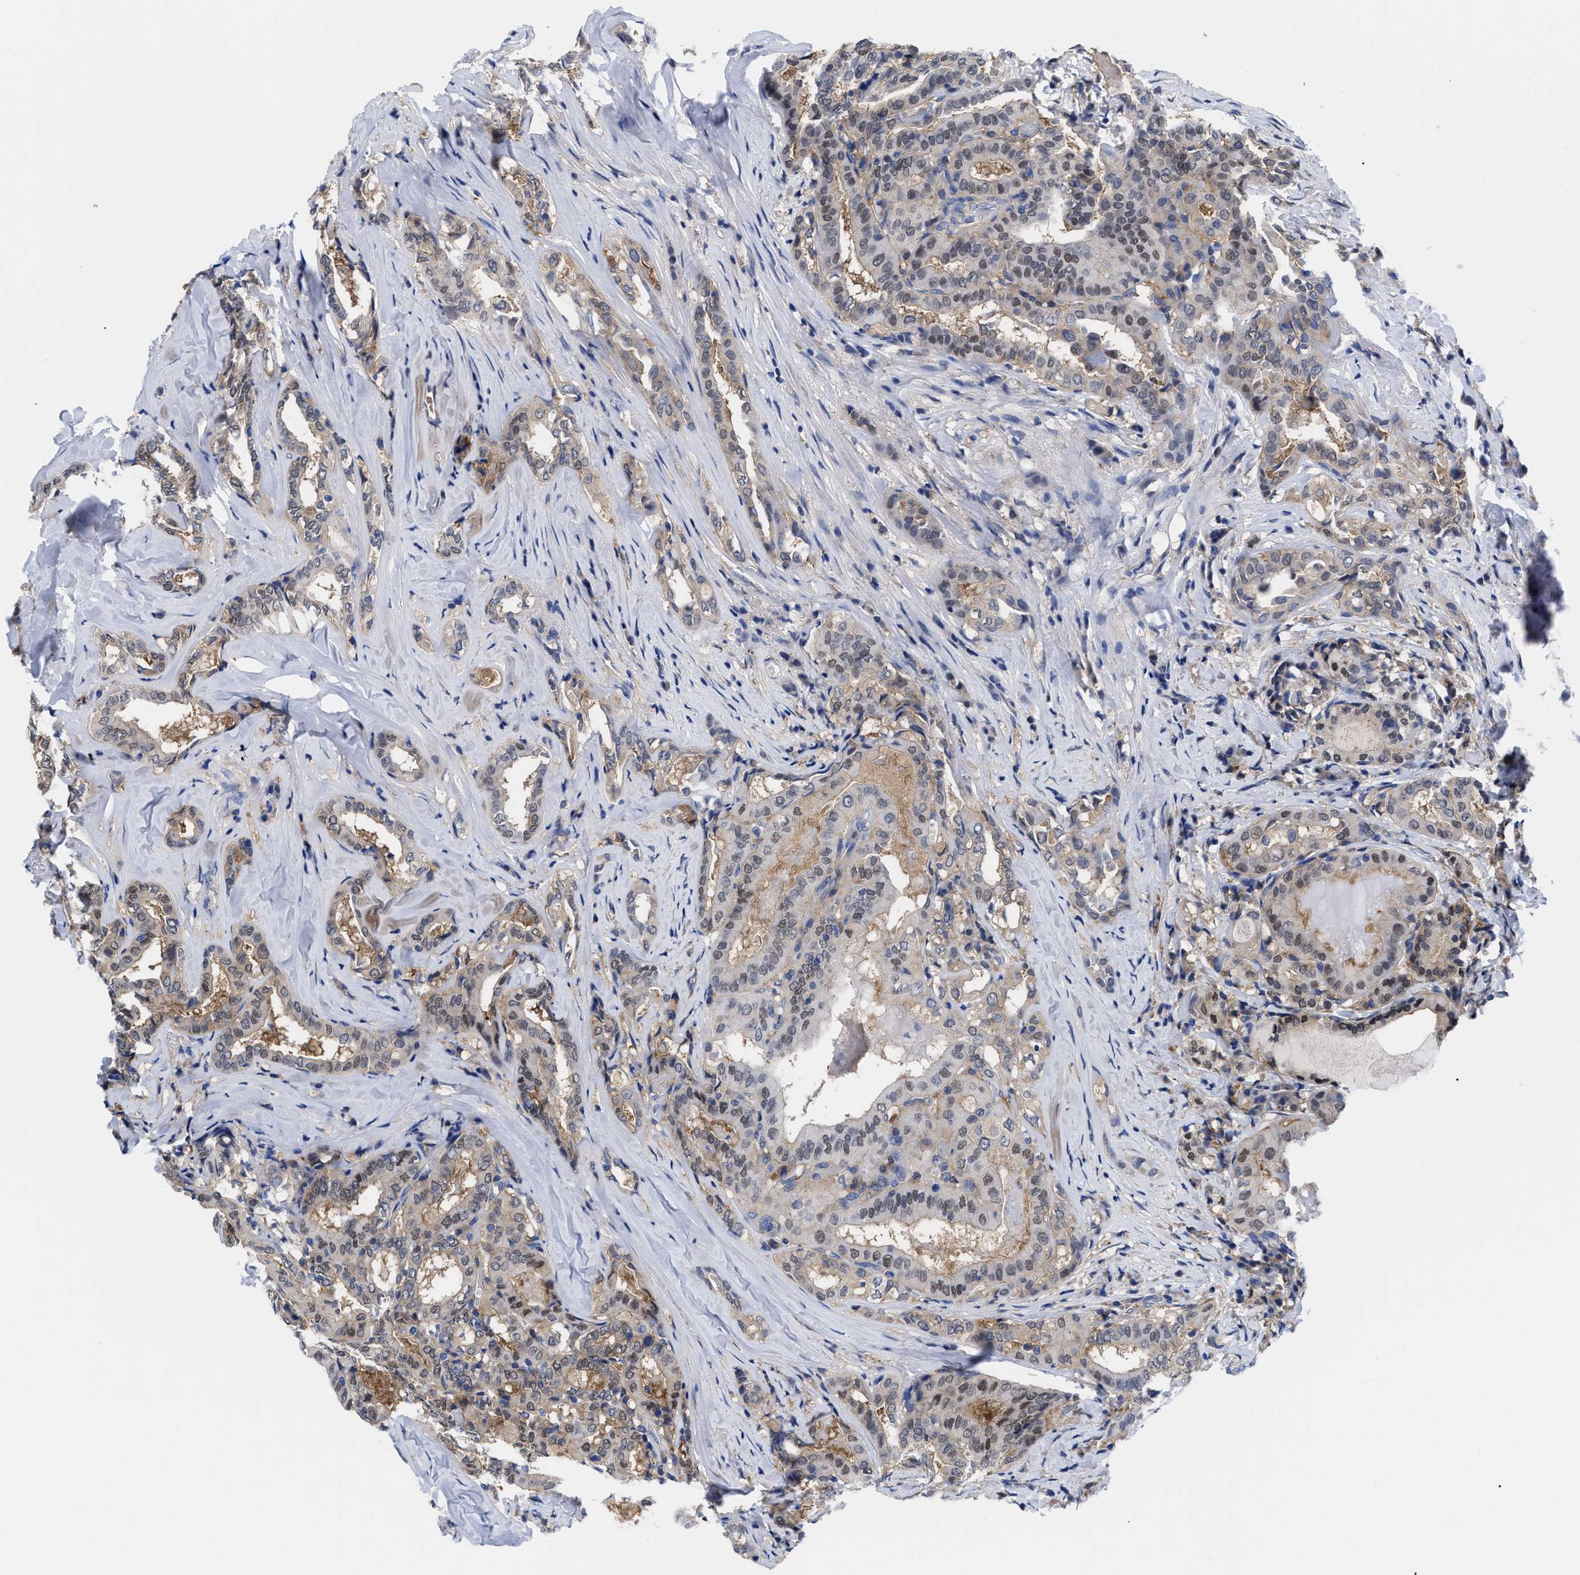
{"staining": {"intensity": "moderate", "quantity": ">75%", "location": "cytoplasmic/membranous,nuclear"}, "tissue": "thyroid cancer", "cell_type": "Tumor cells", "image_type": "cancer", "snomed": [{"axis": "morphology", "description": "Papillary adenocarcinoma, NOS"}, {"axis": "topography", "description": "Thyroid gland"}], "caption": "A brown stain shows moderate cytoplasmic/membranous and nuclear staining of a protein in human thyroid cancer (papillary adenocarcinoma) tumor cells. (DAB IHC, brown staining for protein, blue staining for nuclei).", "gene": "RBKS", "patient": {"sex": "female", "age": 42}}